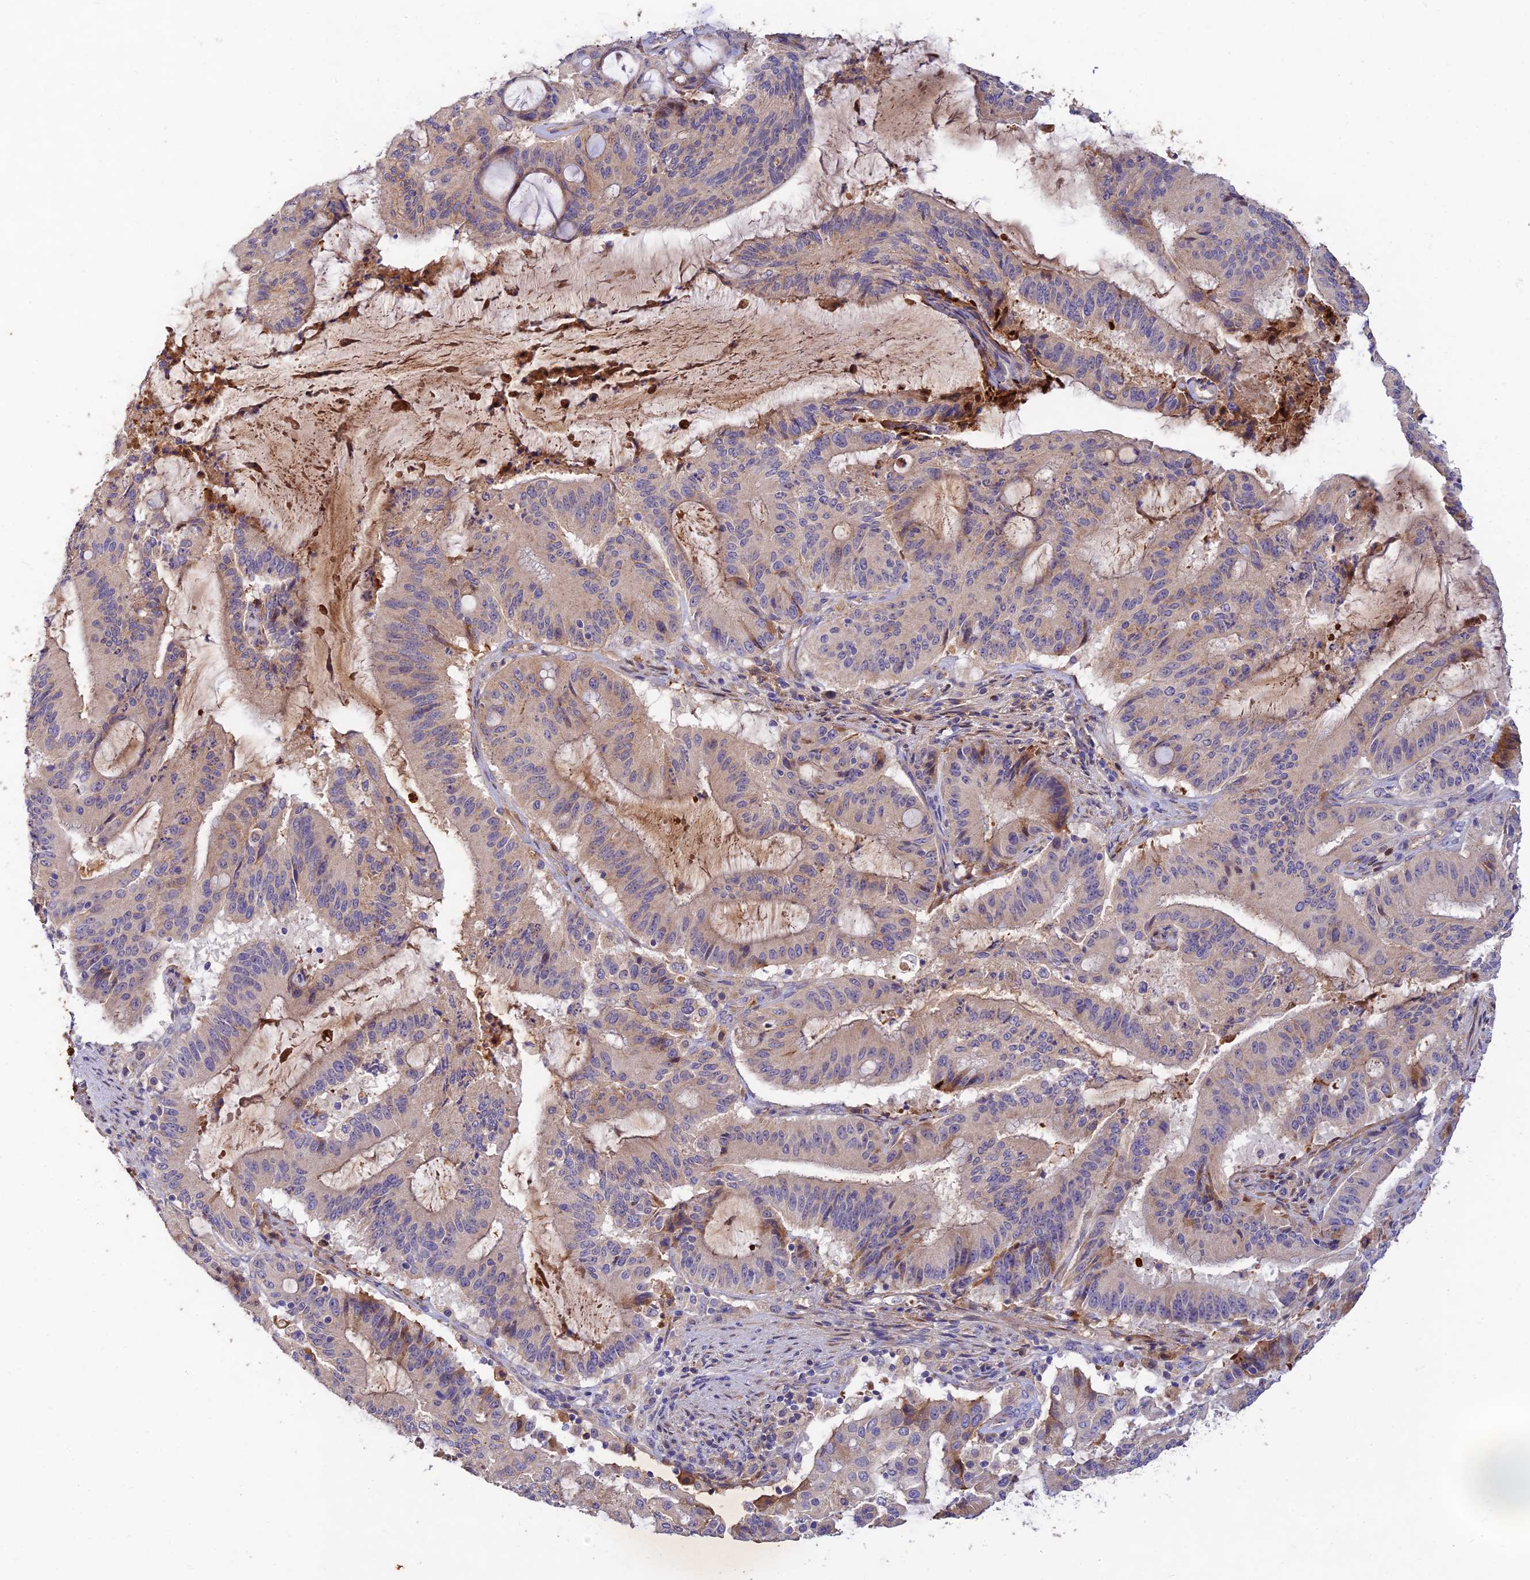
{"staining": {"intensity": "negative", "quantity": "none", "location": "none"}, "tissue": "liver cancer", "cell_type": "Tumor cells", "image_type": "cancer", "snomed": [{"axis": "morphology", "description": "Normal tissue, NOS"}, {"axis": "morphology", "description": "Cholangiocarcinoma"}, {"axis": "topography", "description": "Liver"}, {"axis": "topography", "description": "Peripheral nerve tissue"}], "caption": "Tumor cells are negative for brown protein staining in liver cholangiocarcinoma. Nuclei are stained in blue.", "gene": "ACSM5", "patient": {"sex": "female", "age": 73}}